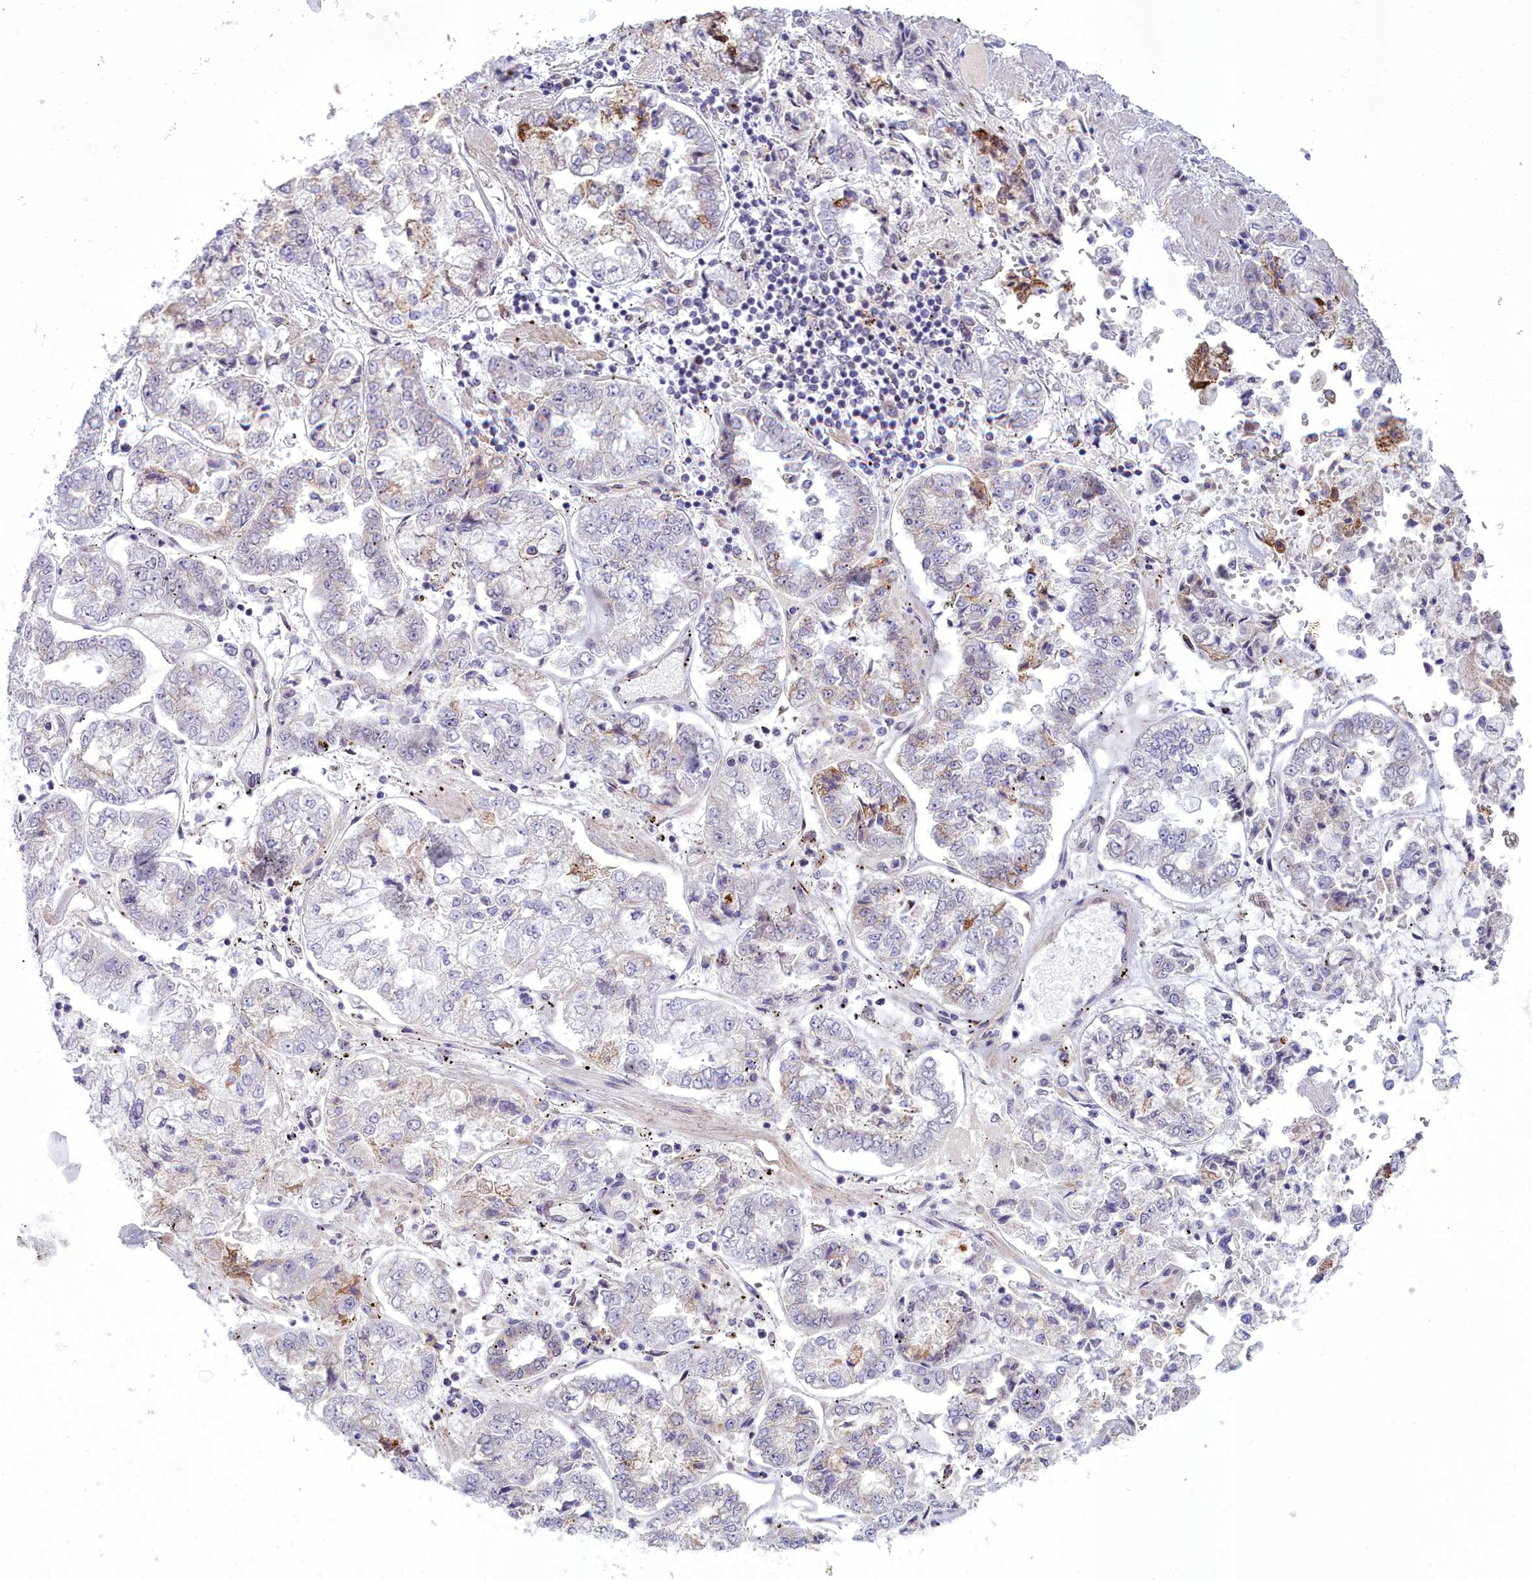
{"staining": {"intensity": "negative", "quantity": "none", "location": "none"}, "tissue": "stomach cancer", "cell_type": "Tumor cells", "image_type": "cancer", "snomed": [{"axis": "morphology", "description": "Adenocarcinoma, NOS"}, {"axis": "topography", "description": "Stomach"}], "caption": "DAB (3,3'-diaminobenzidine) immunohistochemical staining of stomach cancer (adenocarcinoma) reveals no significant expression in tumor cells.", "gene": "CEACAM19", "patient": {"sex": "male", "age": 76}}